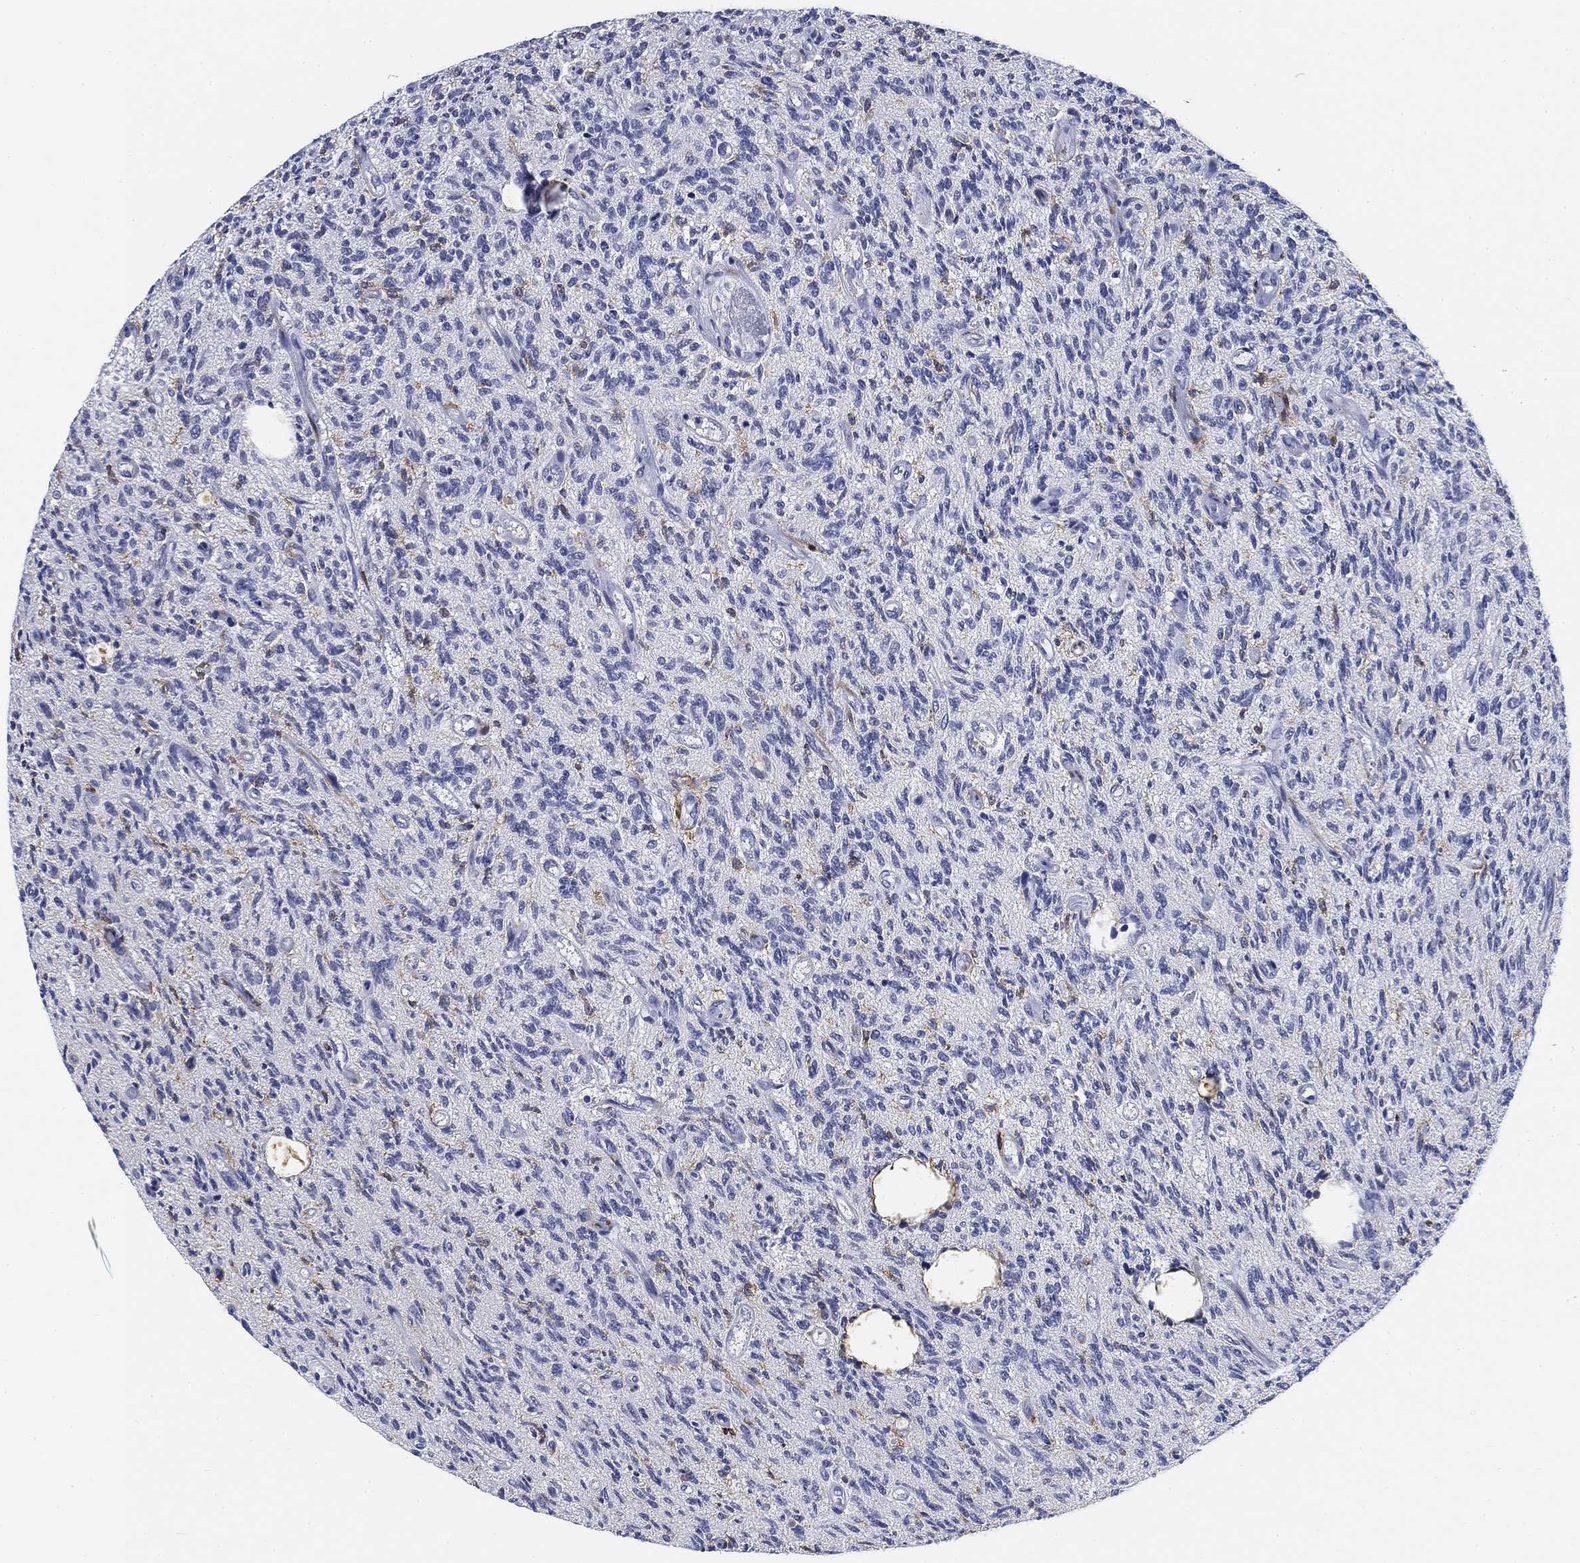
{"staining": {"intensity": "moderate", "quantity": "<25%", "location": "cytoplasmic/membranous"}, "tissue": "glioma", "cell_type": "Tumor cells", "image_type": "cancer", "snomed": [{"axis": "morphology", "description": "Glioma, malignant, High grade"}, {"axis": "topography", "description": "Brain"}], "caption": "About <25% of tumor cells in human glioma reveal moderate cytoplasmic/membranous protein positivity as visualized by brown immunohistochemical staining.", "gene": "SLC2A5", "patient": {"sex": "male", "age": 64}}